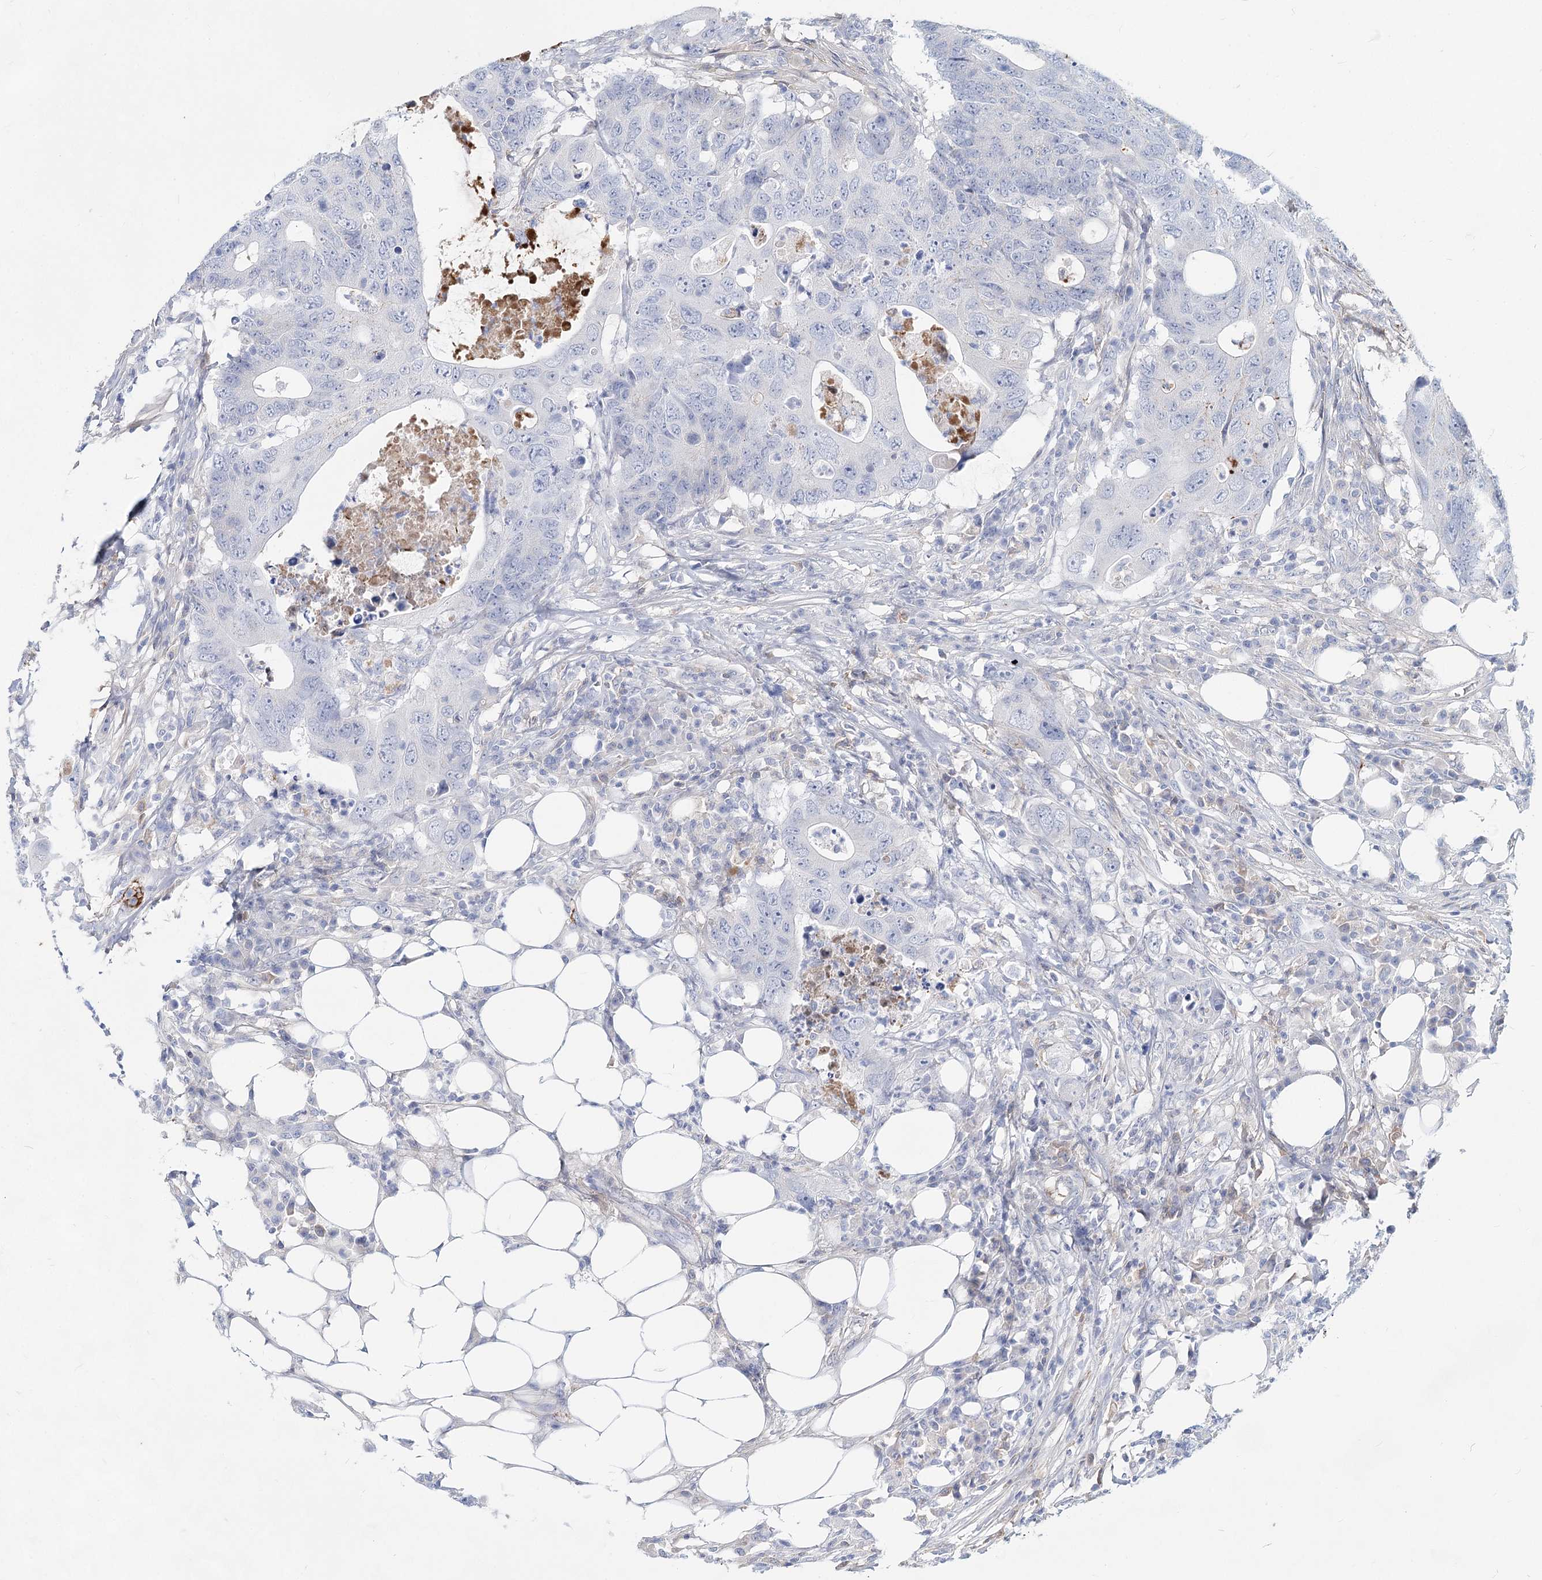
{"staining": {"intensity": "negative", "quantity": "none", "location": "none"}, "tissue": "colorectal cancer", "cell_type": "Tumor cells", "image_type": "cancer", "snomed": [{"axis": "morphology", "description": "Adenocarcinoma, NOS"}, {"axis": "topography", "description": "Colon"}], "caption": "A histopathology image of human adenocarcinoma (colorectal) is negative for staining in tumor cells.", "gene": "TASOR2", "patient": {"sex": "male", "age": 71}}